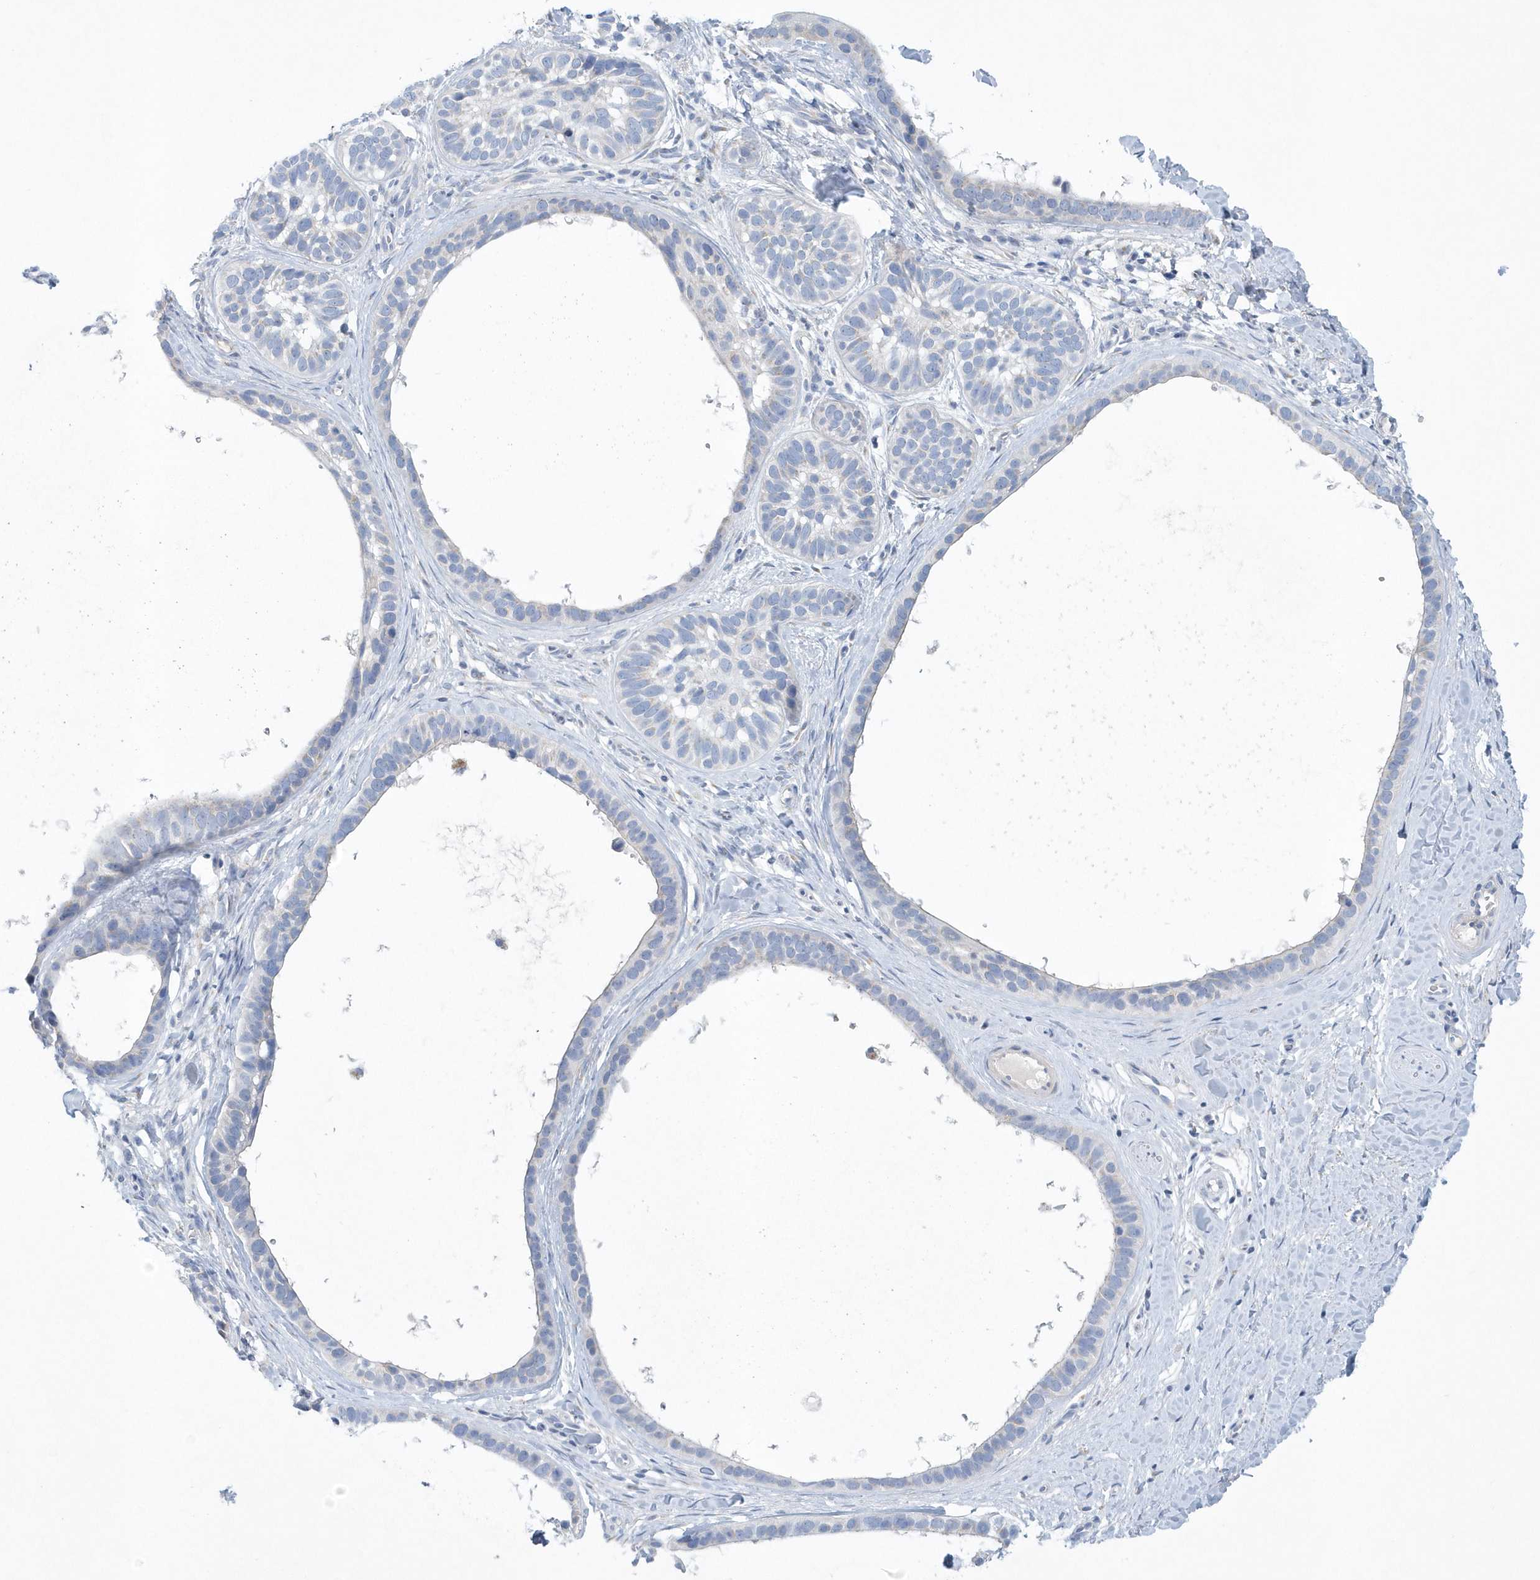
{"staining": {"intensity": "negative", "quantity": "none", "location": "none"}, "tissue": "skin cancer", "cell_type": "Tumor cells", "image_type": "cancer", "snomed": [{"axis": "morphology", "description": "Basal cell carcinoma"}, {"axis": "topography", "description": "Skin"}], "caption": "Tumor cells are negative for brown protein staining in skin cancer. The staining was performed using DAB to visualize the protein expression in brown, while the nuclei were stained in blue with hematoxylin (Magnification: 20x).", "gene": "SPATA18", "patient": {"sex": "male", "age": 62}}